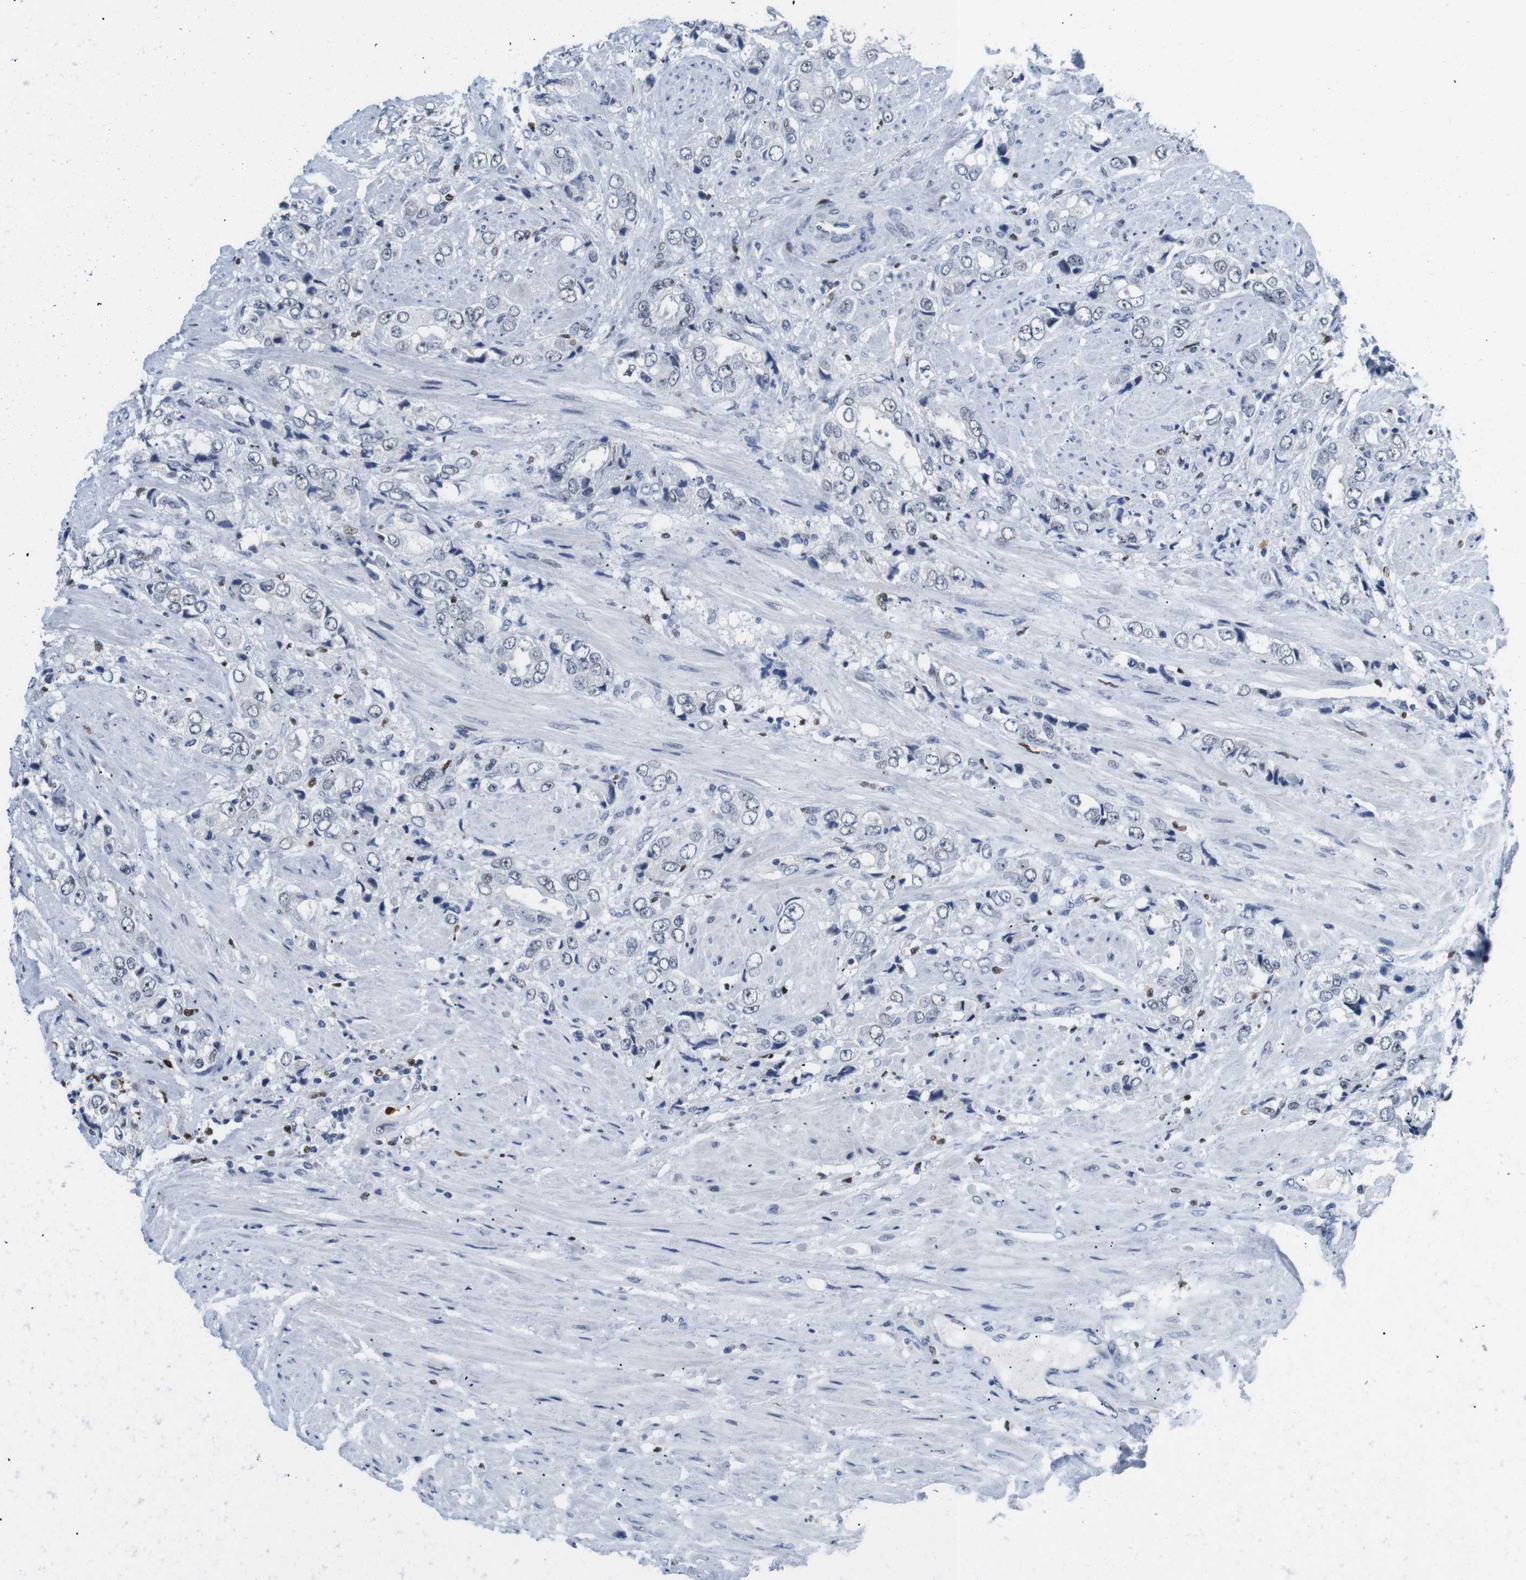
{"staining": {"intensity": "negative", "quantity": "none", "location": "none"}, "tissue": "prostate cancer", "cell_type": "Tumor cells", "image_type": "cancer", "snomed": [{"axis": "morphology", "description": "Adenocarcinoma, High grade"}, {"axis": "topography", "description": "Prostate"}], "caption": "DAB immunohistochemical staining of prostate cancer (adenocarcinoma (high-grade)) reveals no significant staining in tumor cells.", "gene": "IRF8", "patient": {"sex": "male", "age": 61}}